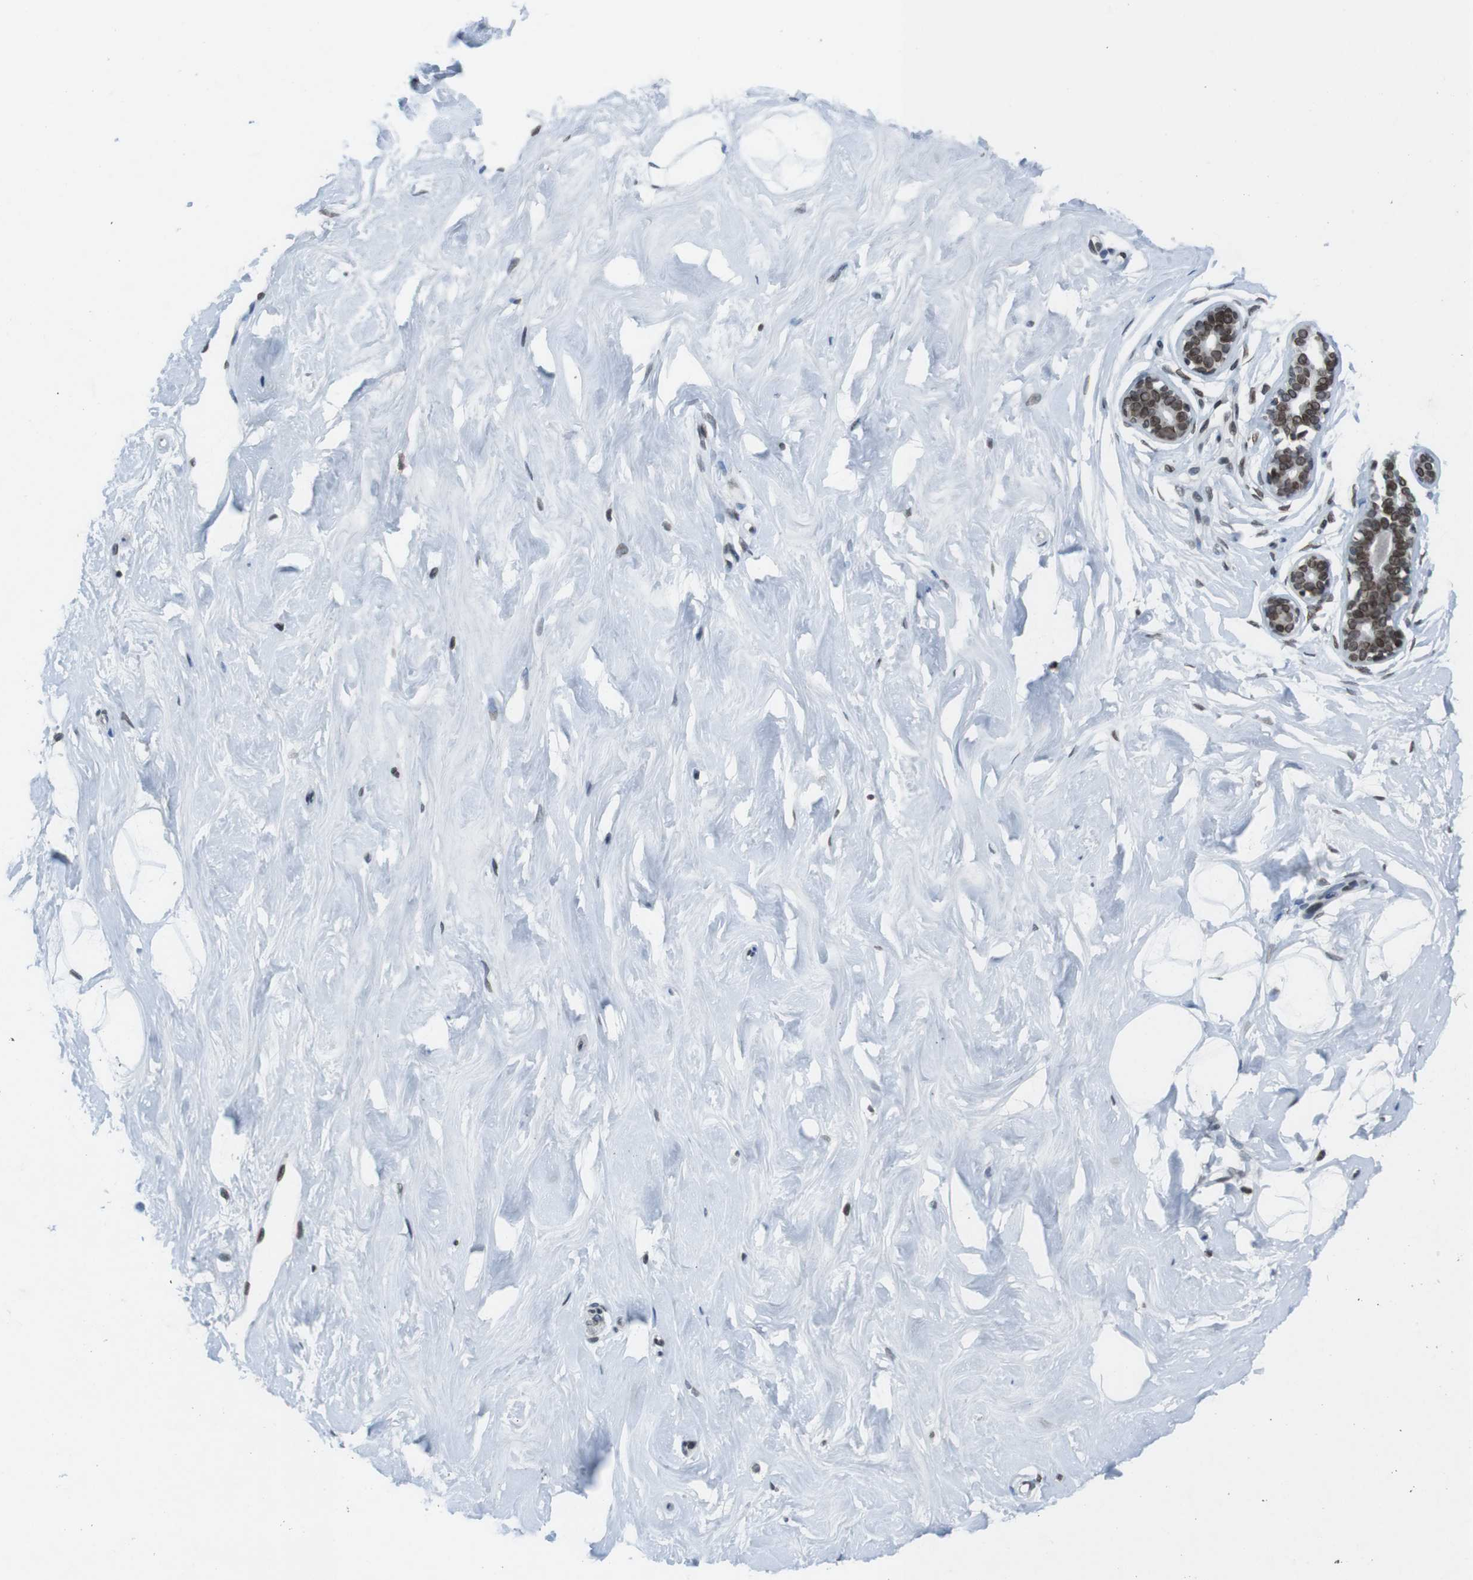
{"staining": {"intensity": "negative", "quantity": "none", "location": "none"}, "tissue": "breast", "cell_type": "Adipocytes", "image_type": "normal", "snomed": [{"axis": "morphology", "description": "Normal tissue, NOS"}, {"axis": "topography", "description": "Breast"}], "caption": "Breast stained for a protein using immunohistochemistry (IHC) reveals no positivity adipocytes.", "gene": "MAD1L1", "patient": {"sex": "female", "age": 23}}